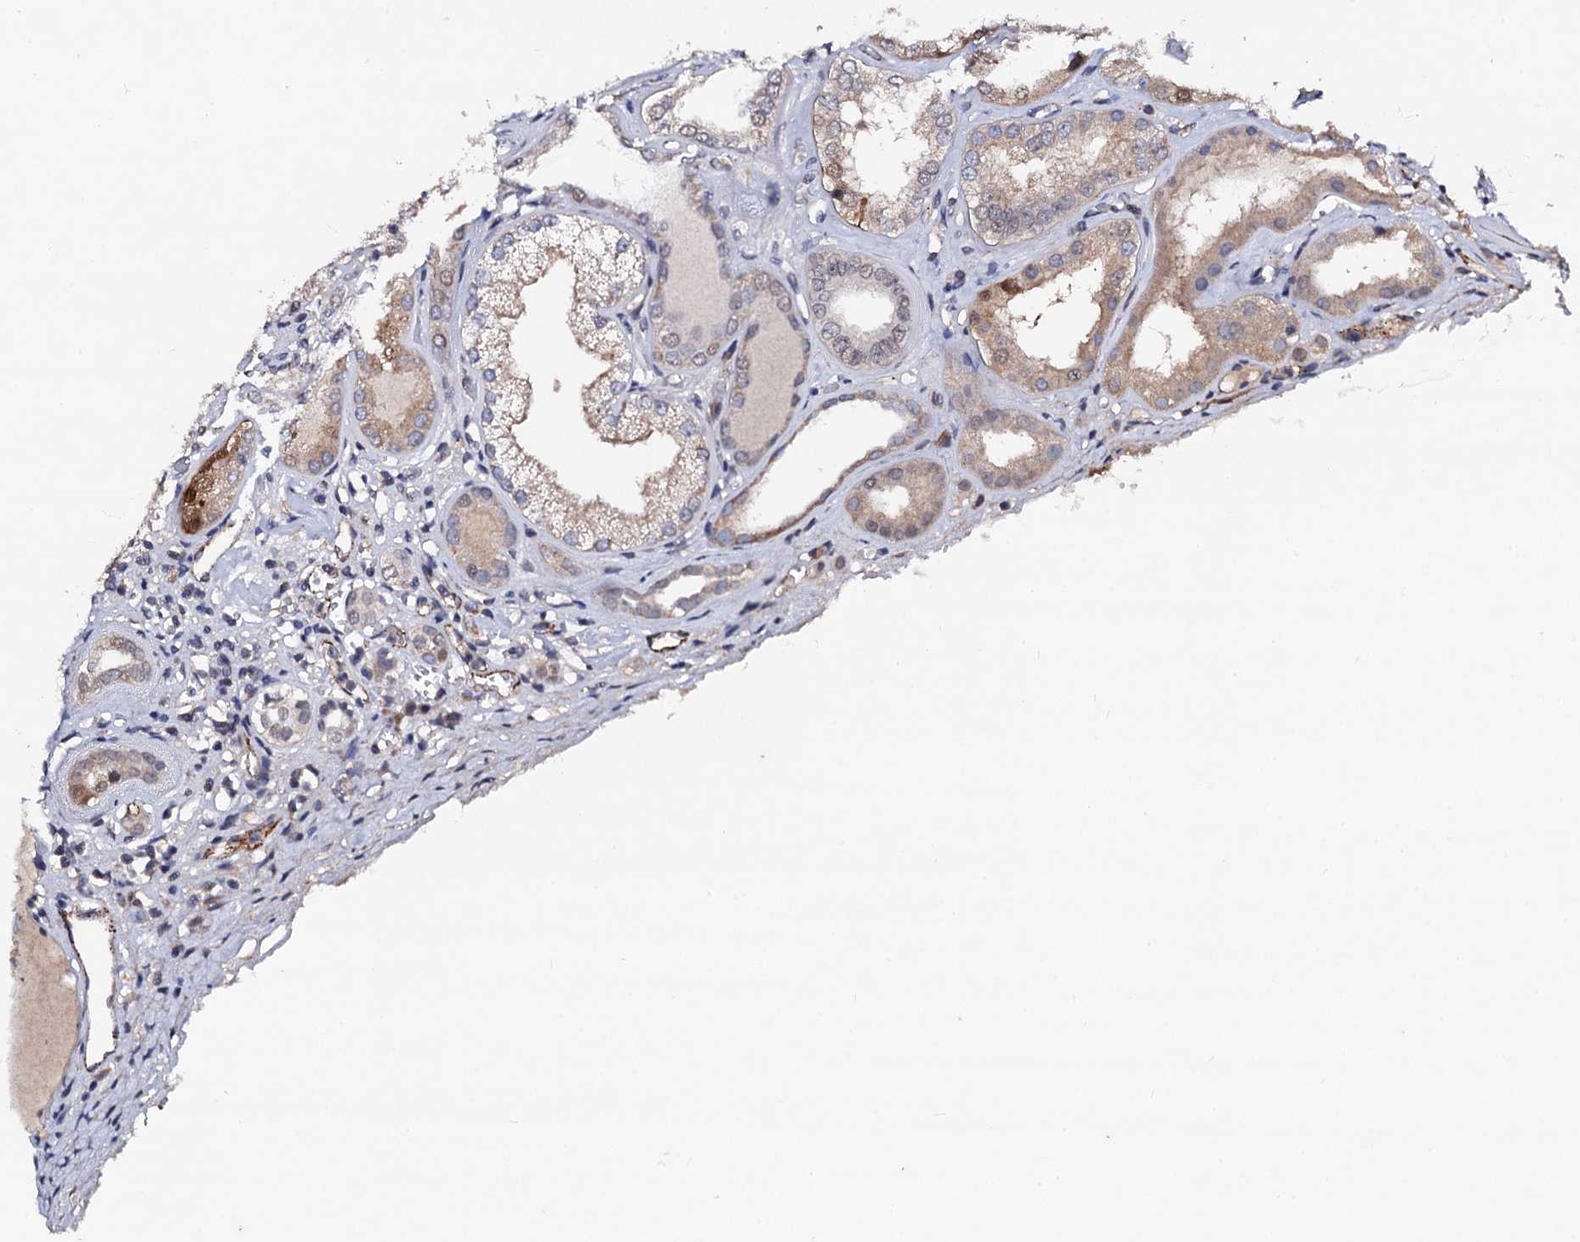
{"staining": {"intensity": "weak", "quantity": "<25%", "location": "nuclear"}, "tissue": "kidney", "cell_type": "Cells in glomeruli", "image_type": "normal", "snomed": [{"axis": "morphology", "description": "Normal tissue, NOS"}, {"axis": "topography", "description": "Kidney"}], "caption": "Image shows no significant protein expression in cells in glomeruli of unremarkable kidney. Nuclei are stained in blue.", "gene": "PPTC7", "patient": {"sex": "female", "age": 56}}